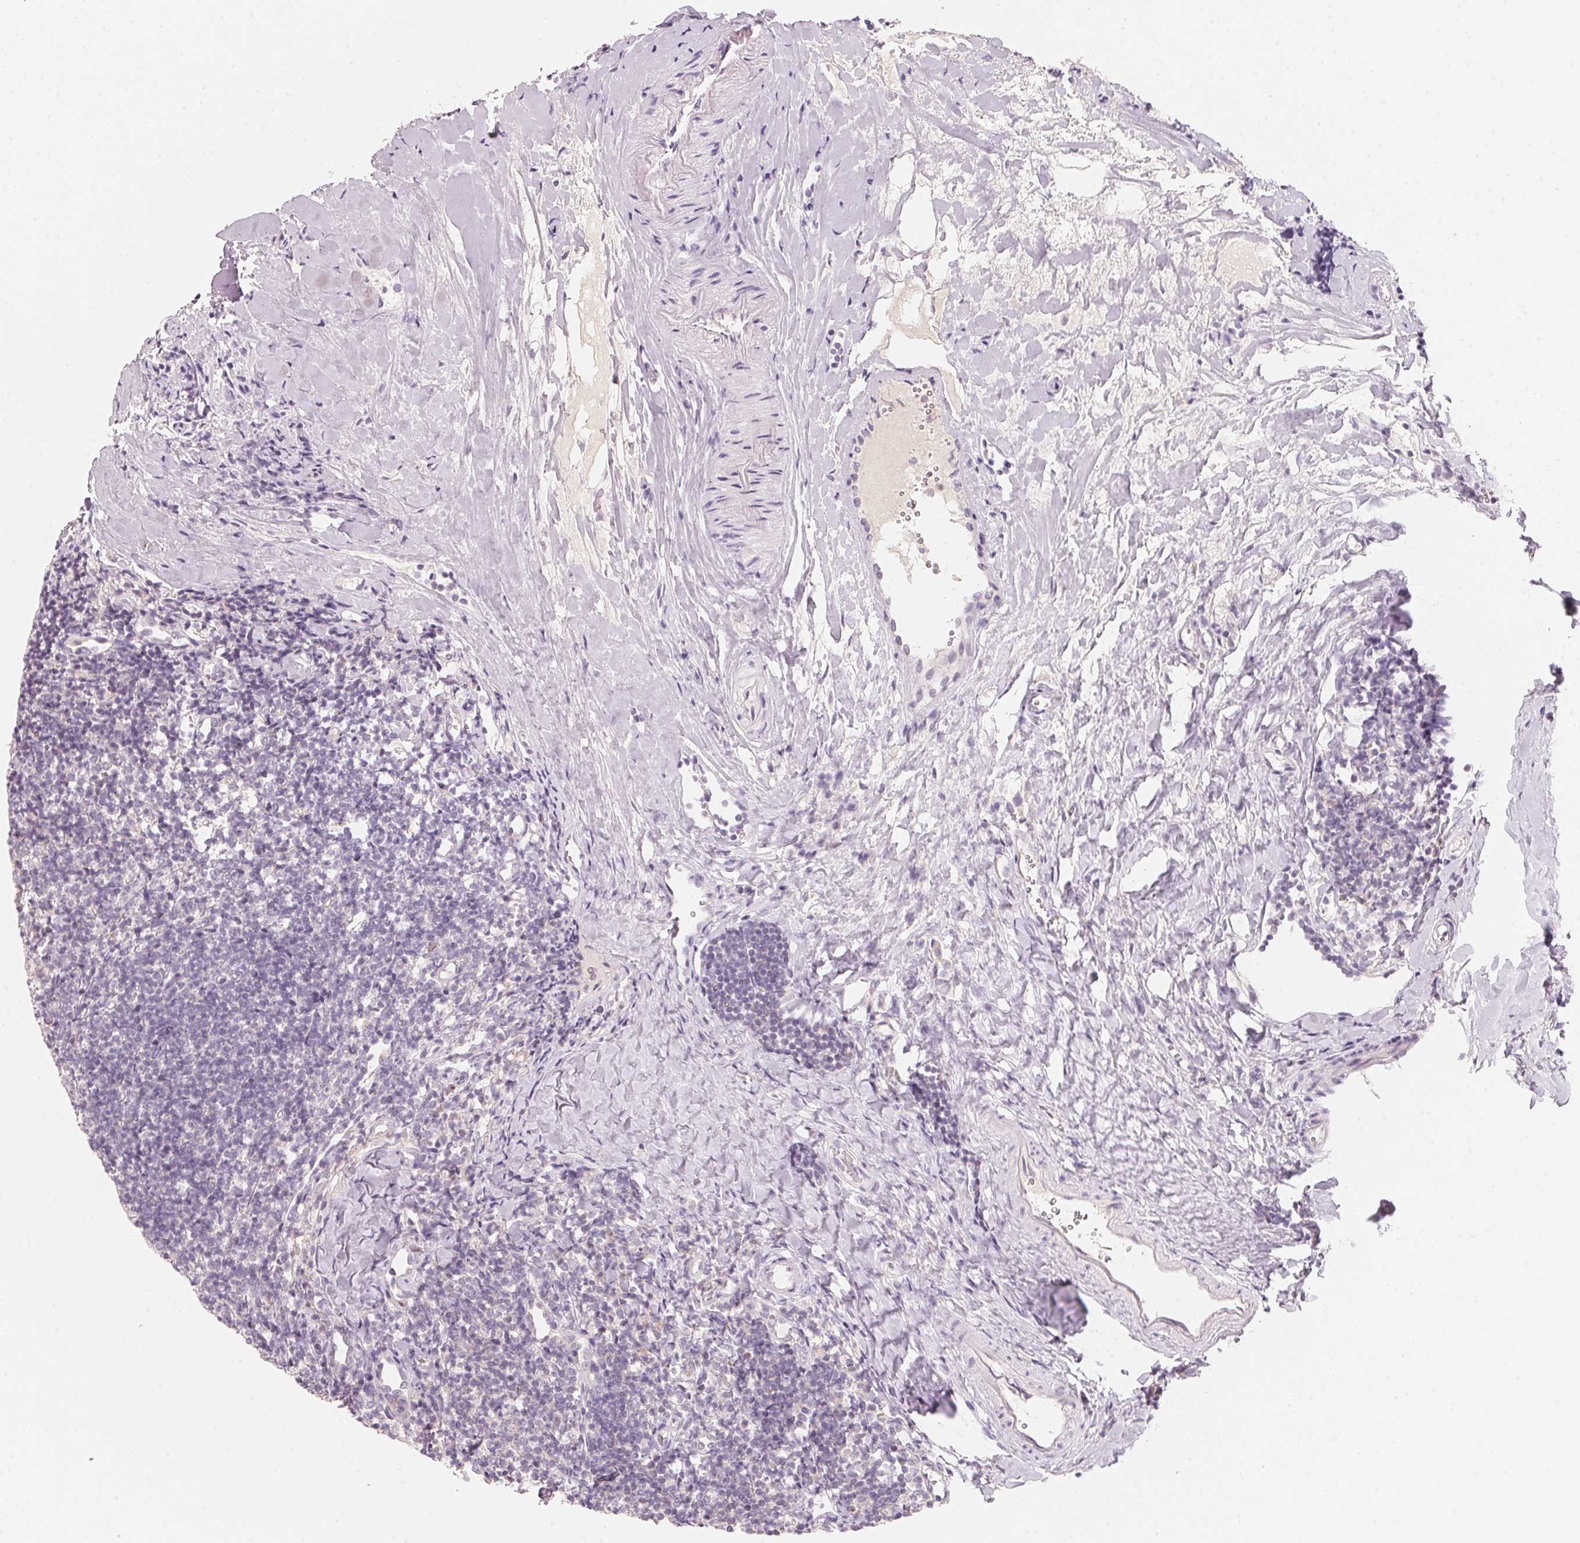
{"staining": {"intensity": "negative", "quantity": "none", "location": "none"}, "tissue": "tonsil", "cell_type": "Germinal center cells", "image_type": "normal", "snomed": [{"axis": "morphology", "description": "Normal tissue, NOS"}, {"axis": "topography", "description": "Tonsil"}], "caption": "DAB immunohistochemical staining of unremarkable tonsil shows no significant positivity in germinal center cells. (DAB (3,3'-diaminobenzidine) IHC with hematoxylin counter stain).", "gene": "ANKRD31", "patient": {"sex": "female", "age": 10}}